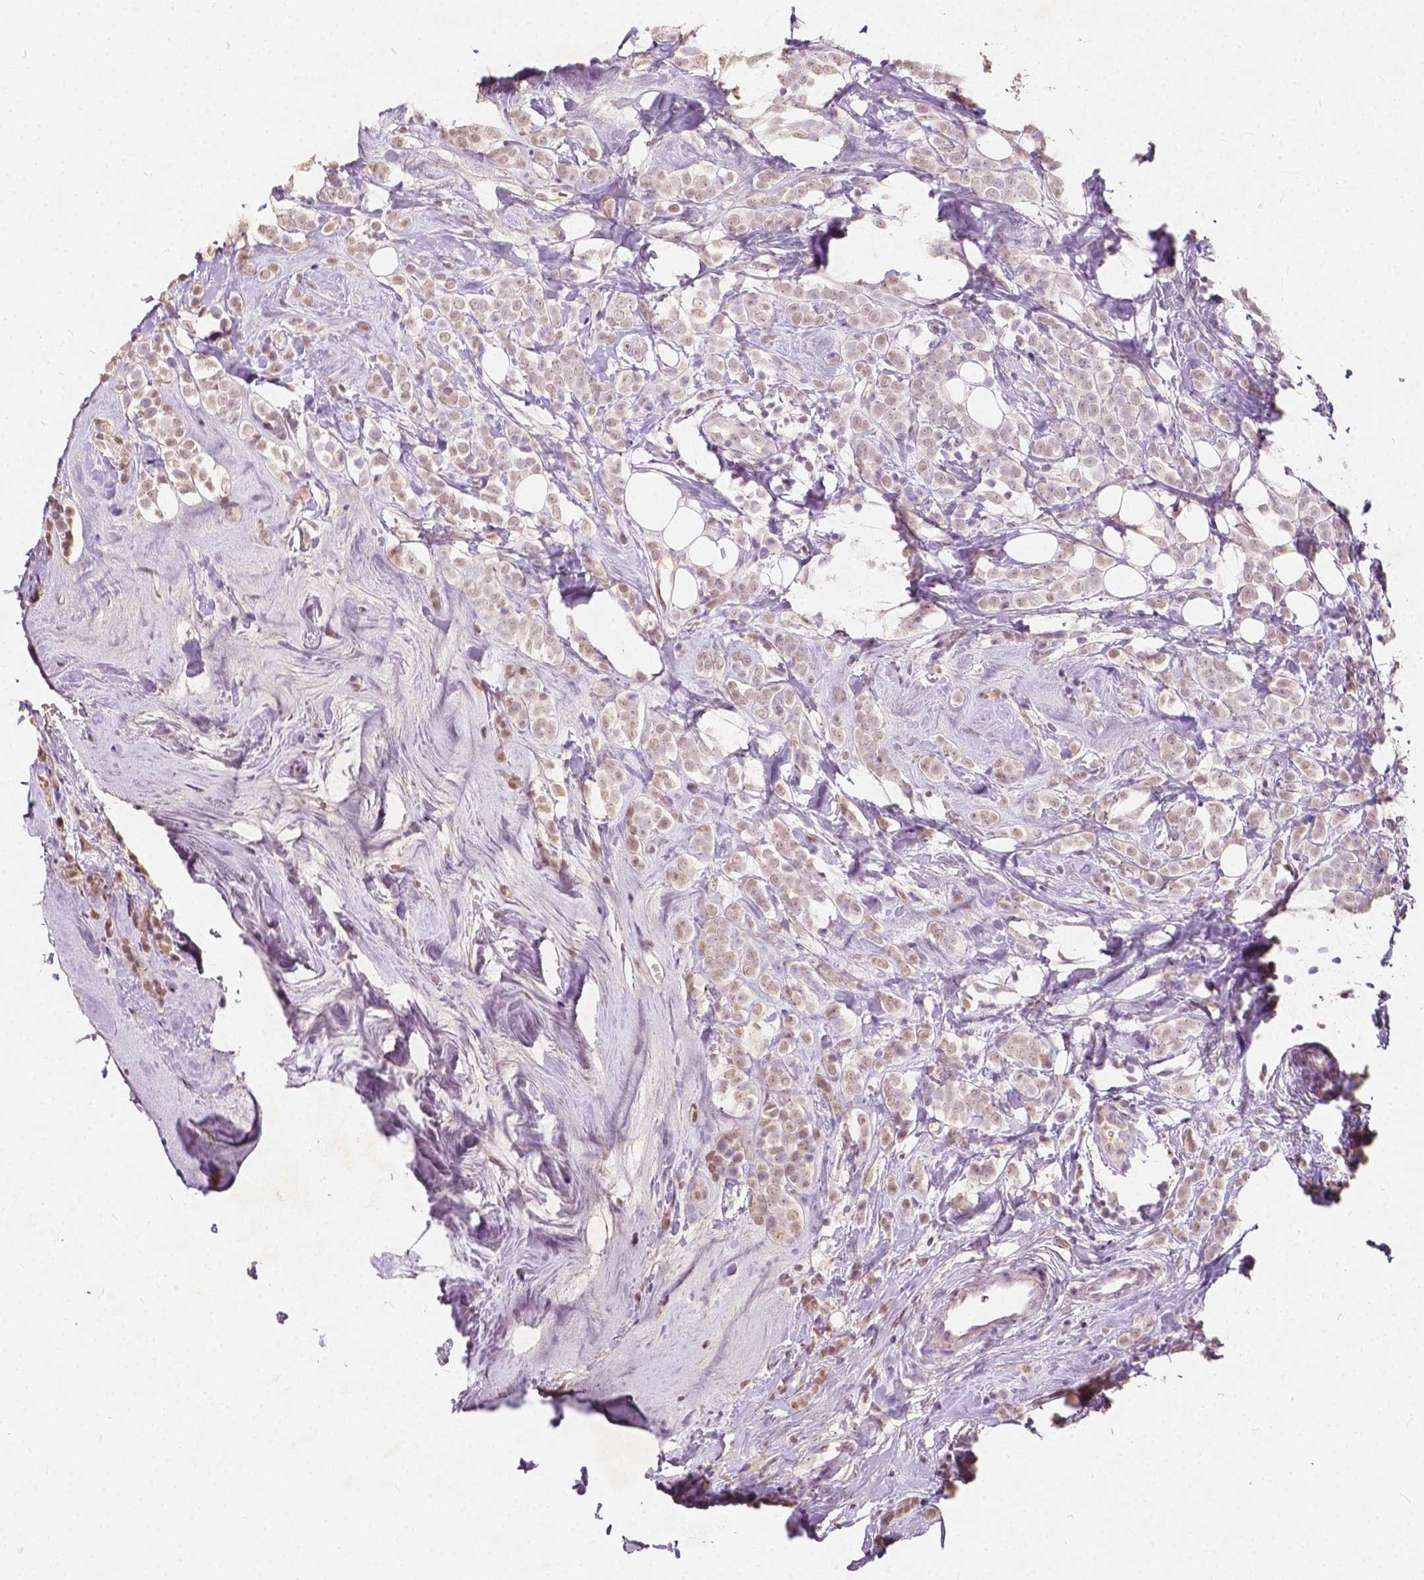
{"staining": {"intensity": "weak", "quantity": ">75%", "location": "nuclear"}, "tissue": "breast cancer", "cell_type": "Tumor cells", "image_type": "cancer", "snomed": [{"axis": "morphology", "description": "Lobular carcinoma"}, {"axis": "topography", "description": "Breast"}], "caption": "Protein expression analysis of breast cancer exhibits weak nuclear positivity in approximately >75% of tumor cells.", "gene": "SOX15", "patient": {"sex": "female", "age": 49}}